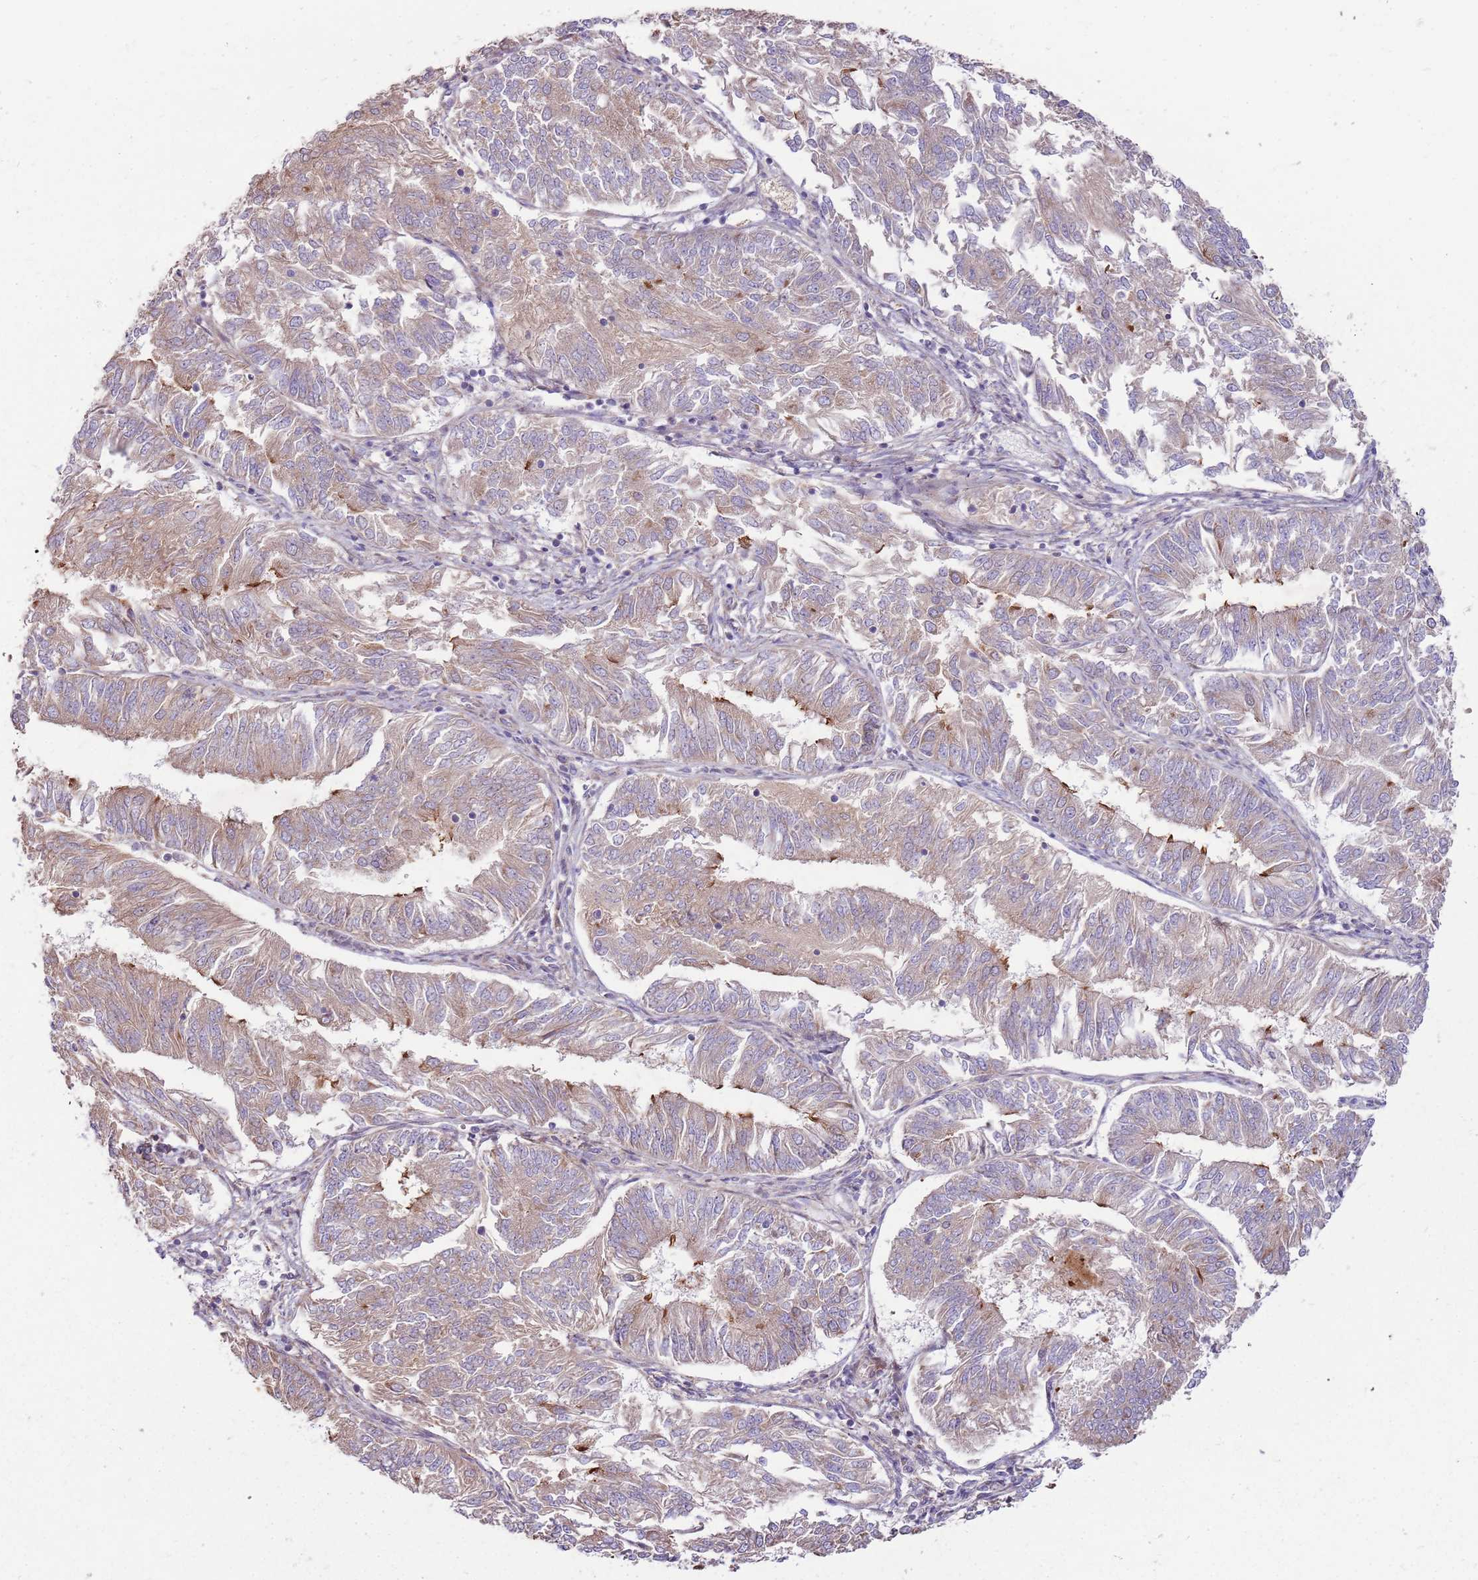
{"staining": {"intensity": "weak", "quantity": "25%-75%", "location": "cytoplasmic/membranous"}, "tissue": "endometrial cancer", "cell_type": "Tumor cells", "image_type": "cancer", "snomed": [{"axis": "morphology", "description": "Adenocarcinoma, NOS"}, {"axis": "topography", "description": "Endometrium"}], "caption": "DAB (3,3'-diaminobenzidine) immunohistochemical staining of endometrial cancer displays weak cytoplasmic/membranous protein expression in about 25%-75% of tumor cells.", "gene": "EMC1", "patient": {"sex": "female", "age": 58}}